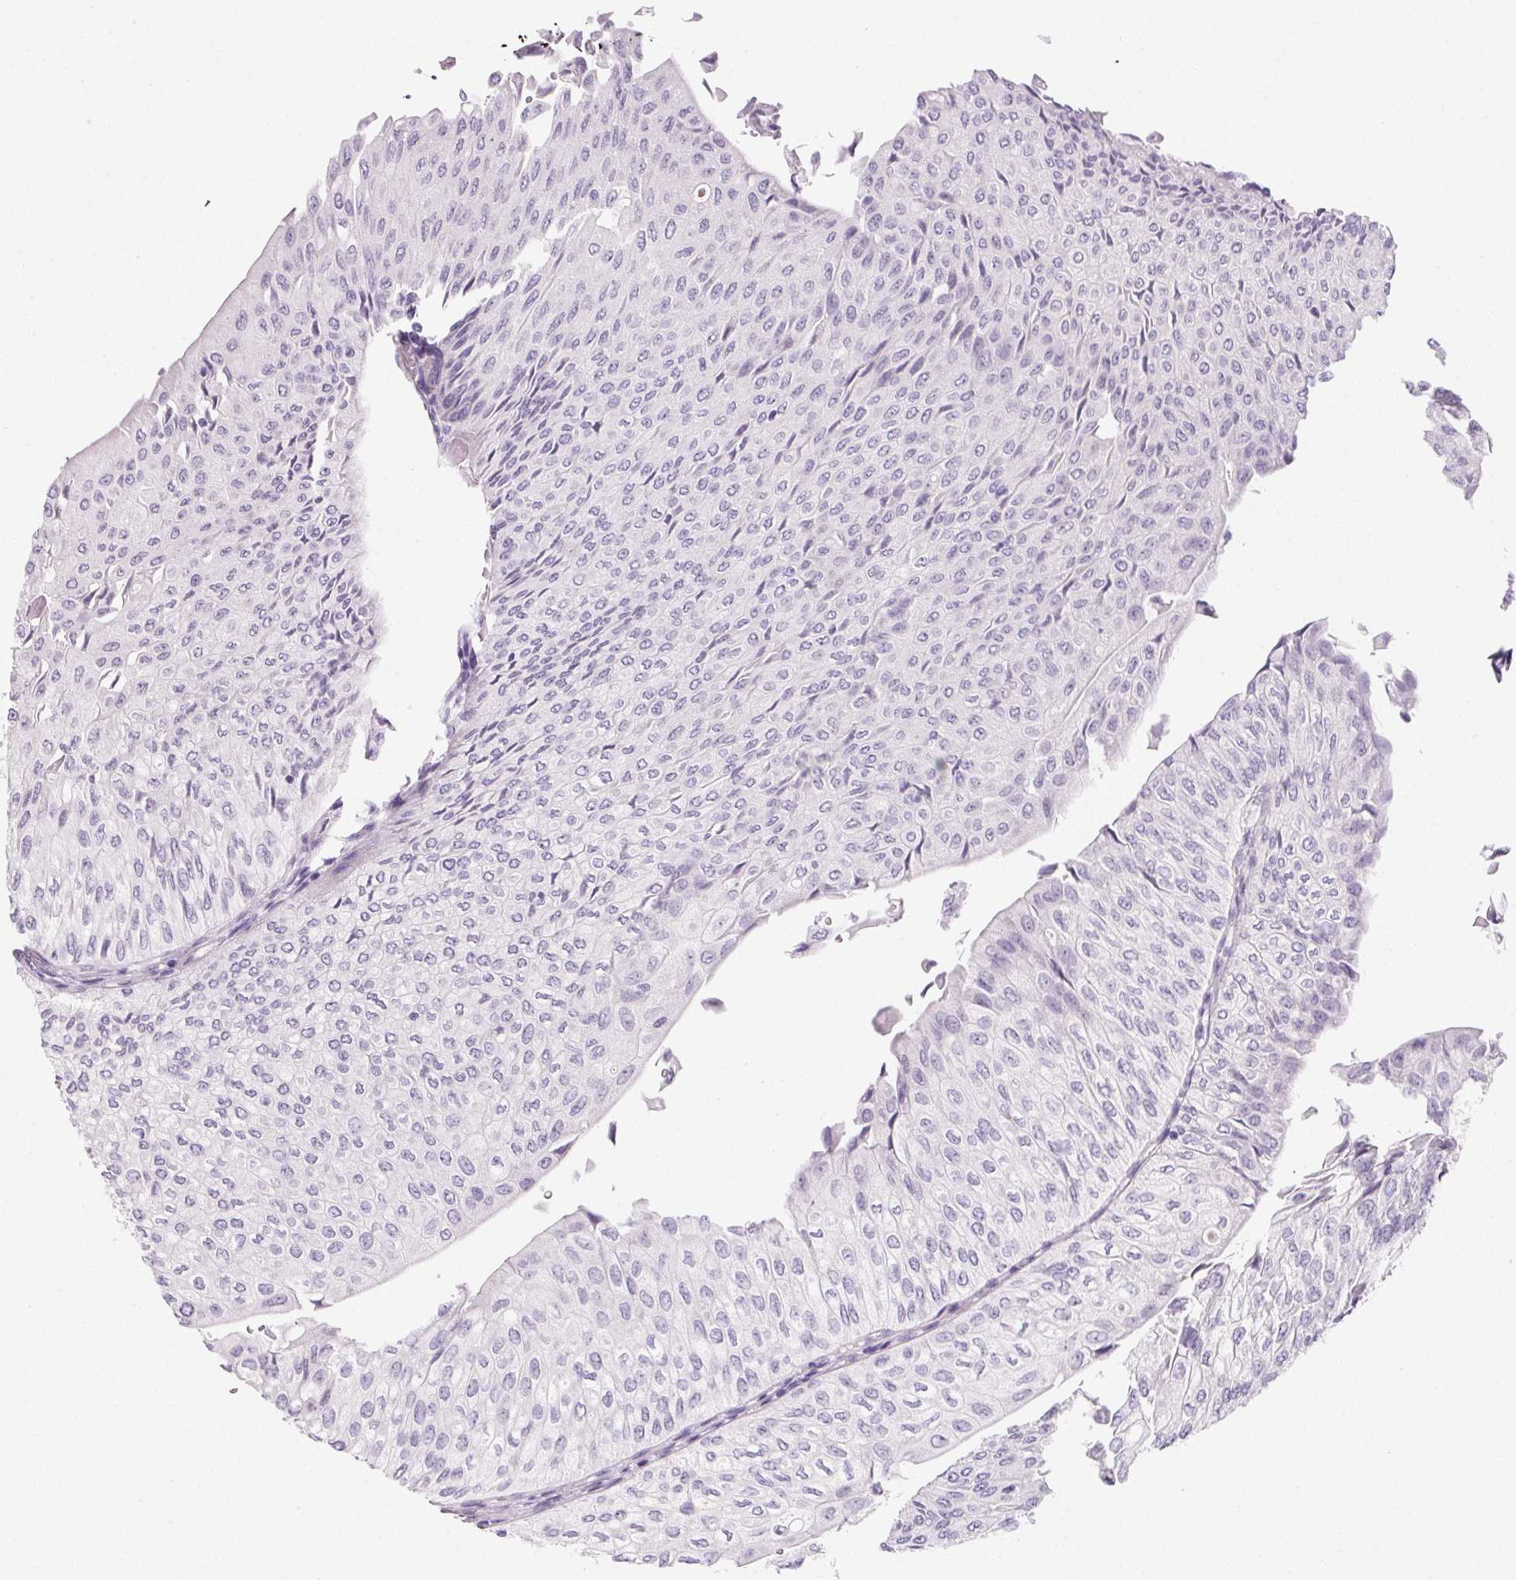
{"staining": {"intensity": "negative", "quantity": "none", "location": "none"}, "tissue": "urothelial cancer", "cell_type": "Tumor cells", "image_type": "cancer", "snomed": [{"axis": "morphology", "description": "Urothelial carcinoma, NOS"}, {"axis": "topography", "description": "Urinary bladder"}], "caption": "Human urothelial cancer stained for a protein using immunohistochemistry (IHC) shows no positivity in tumor cells.", "gene": "PRSS3", "patient": {"sex": "male", "age": 62}}